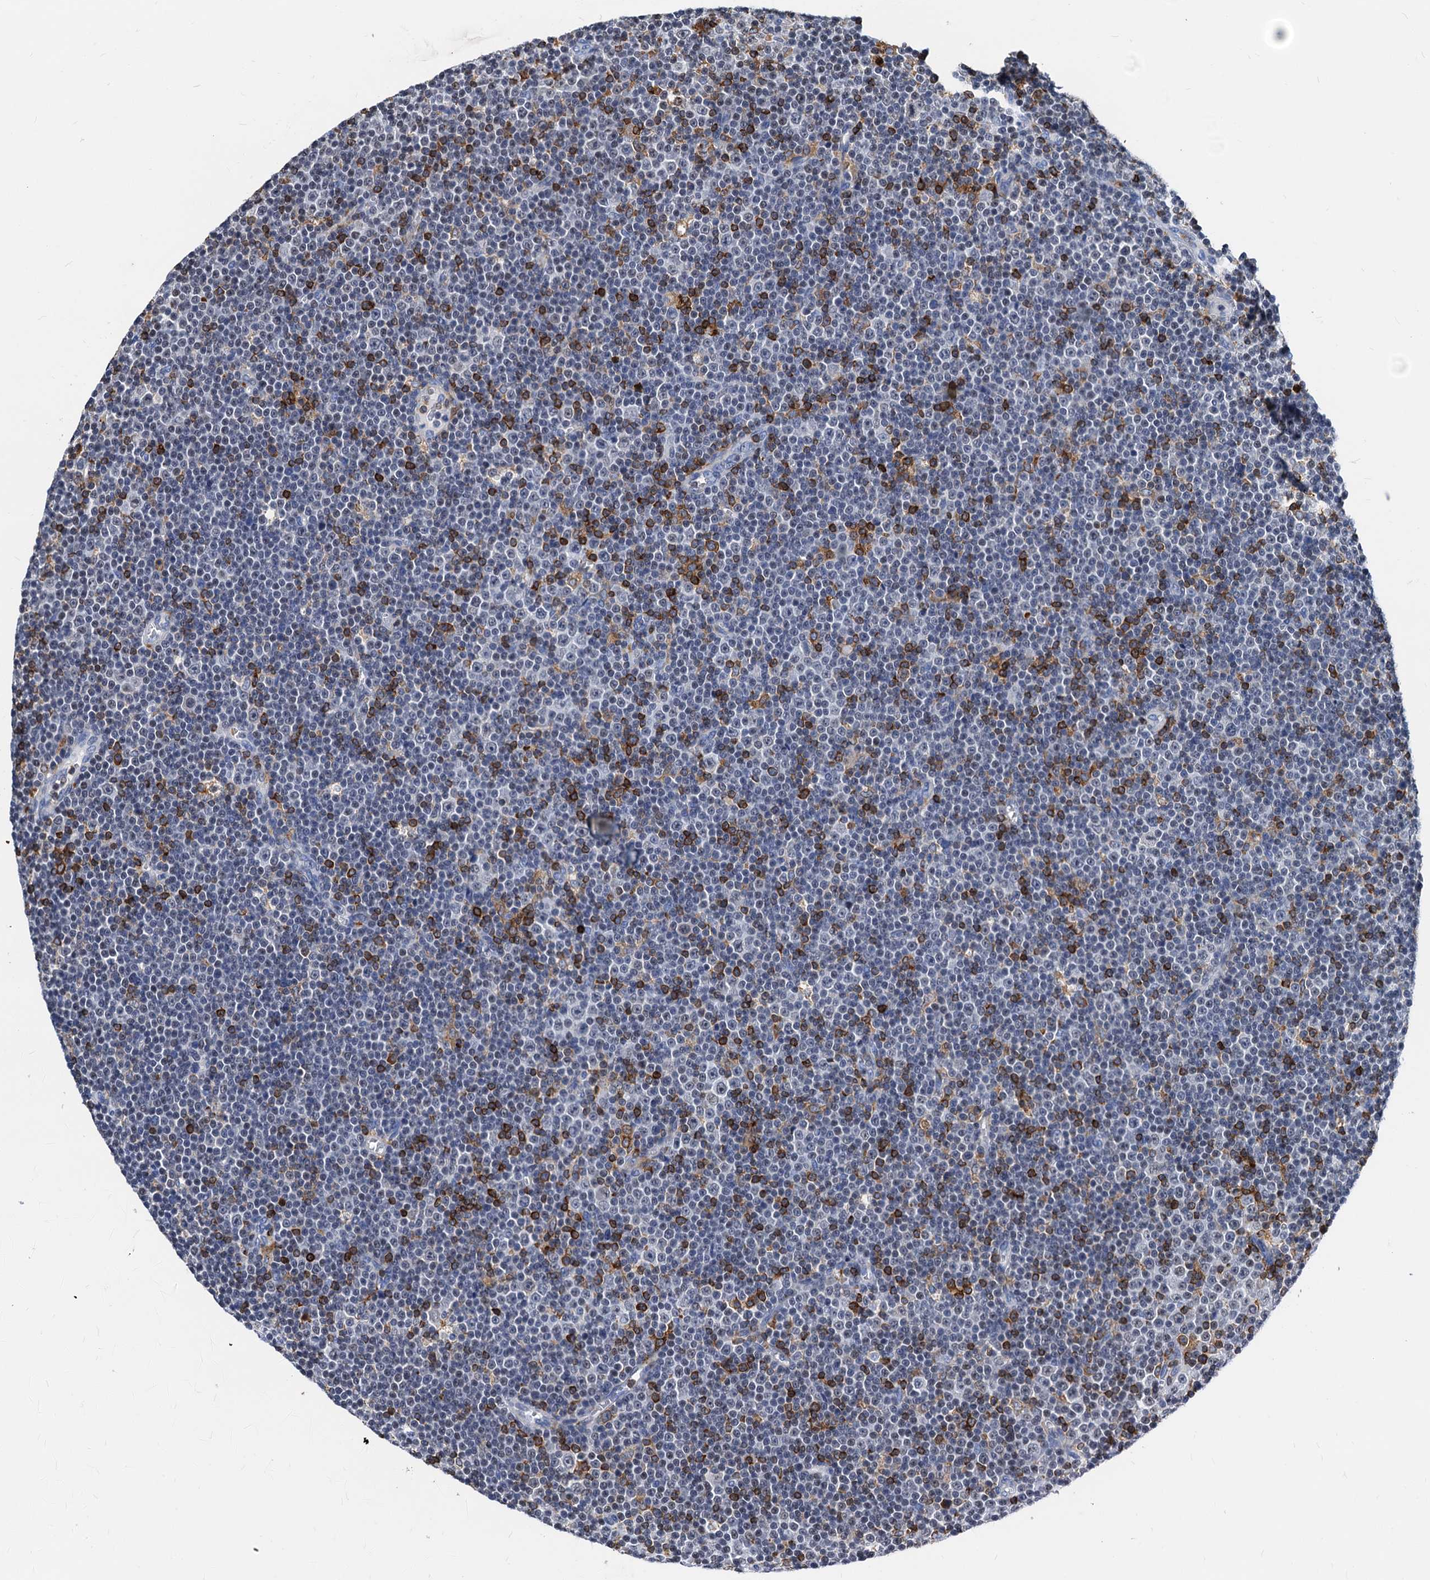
{"staining": {"intensity": "negative", "quantity": "none", "location": "none"}, "tissue": "lymphoma", "cell_type": "Tumor cells", "image_type": "cancer", "snomed": [{"axis": "morphology", "description": "Malignant lymphoma, non-Hodgkin's type, Low grade"}, {"axis": "topography", "description": "Lymph node"}], "caption": "There is no significant staining in tumor cells of low-grade malignant lymphoma, non-Hodgkin's type. (Brightfield microscopy of DAB IHC at high magnification).", "gene": "LCP2", "patient": {"sex": "female", "age": 67}}